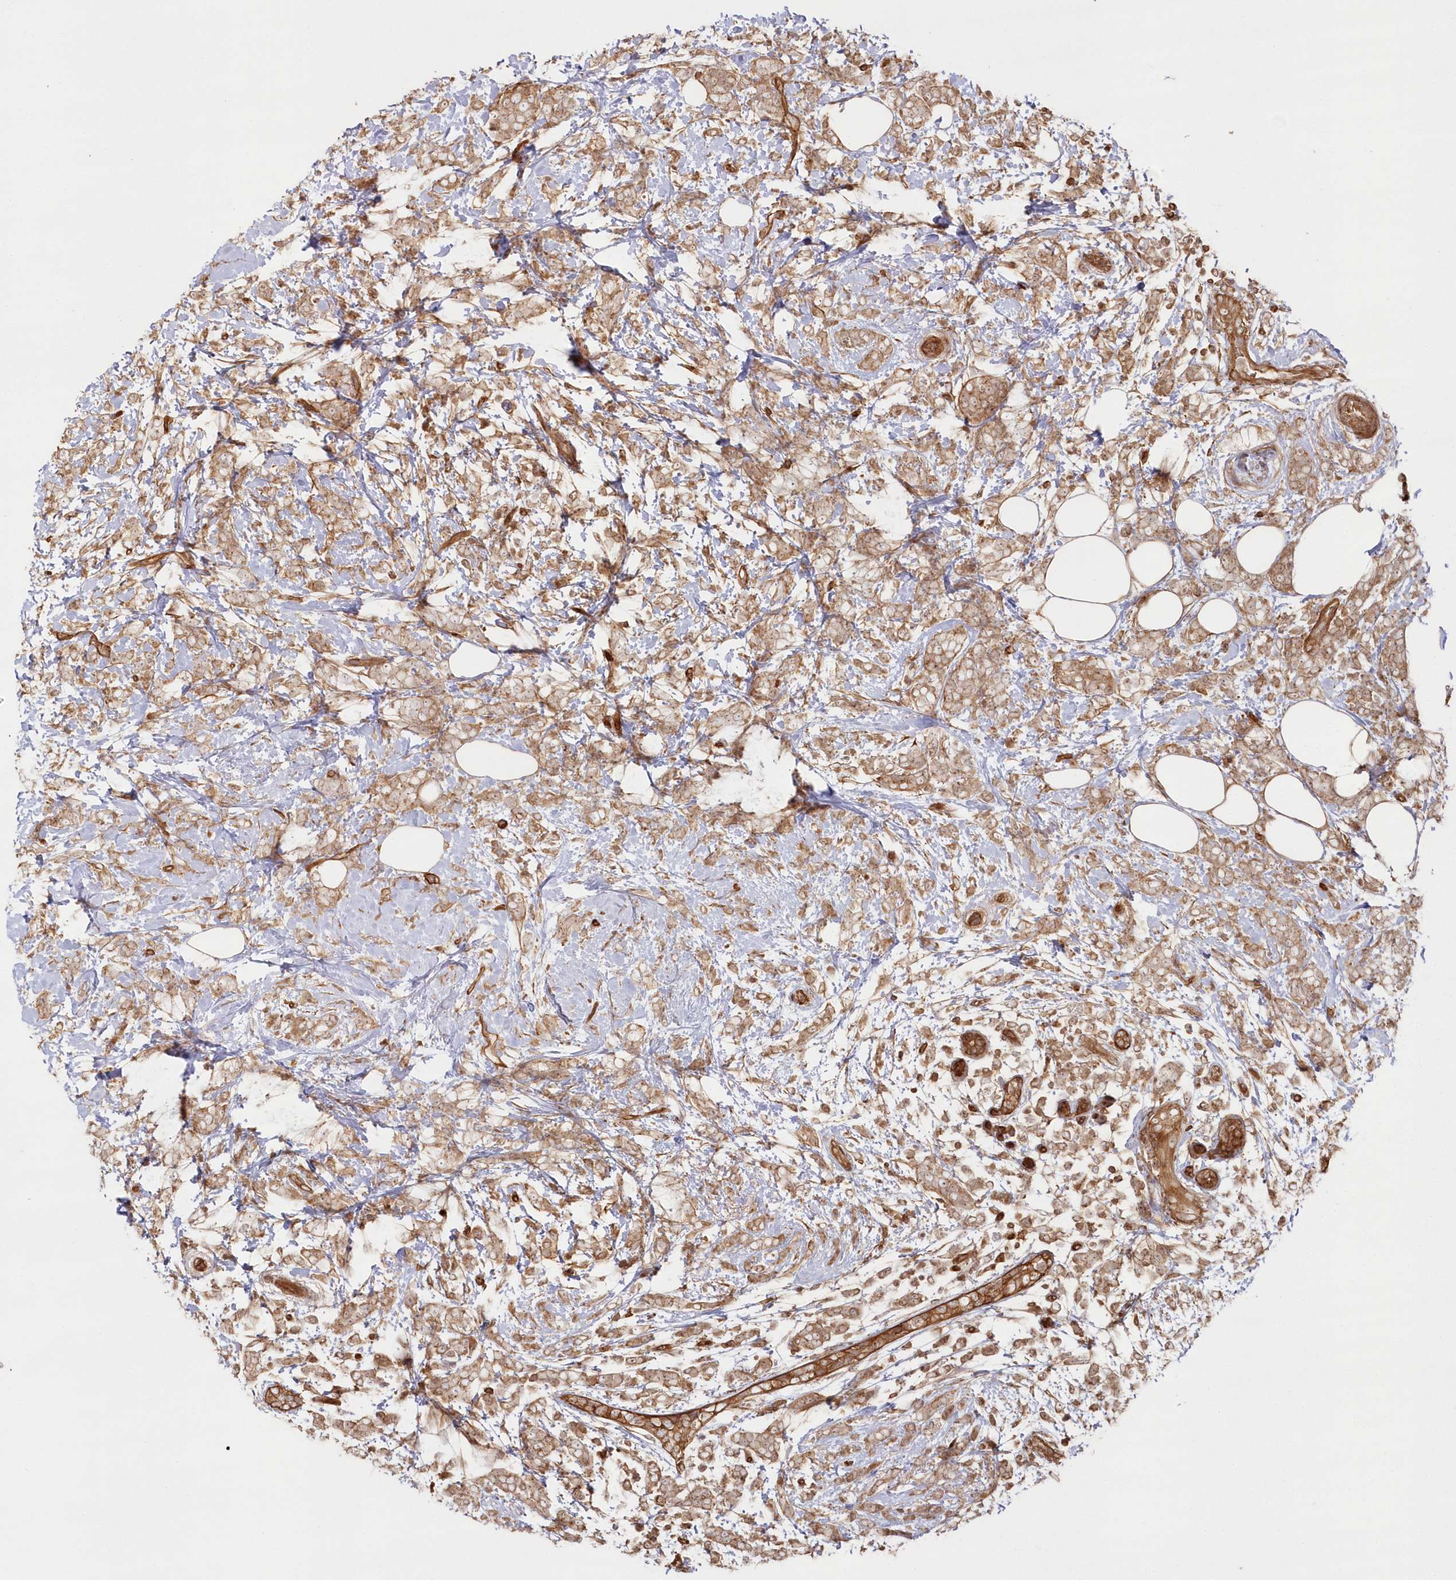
{"staining": {"intensity": "moderate", "quantity": ">75%", "location": "cytoplasmic/membranous"}, "tissue": "breast cancer", "cell_type": "Tumor cells", "image_type": "cancer", "snomed": [{"axis": "morphology", "description": "Lobular carcinoma"}, {"axis": "topography", "description": "Breast"}], "caption": "Immunohistochemistry of human breast lobular carcinoma shows medium levels of moderate cytoplasmic/membranous positivity in approximately >75% of tumor cells. (DAB (3,3'-diaminobenzidine) = brown stain, brightfield microscopy at high magnification).", "gene": "RGCC", "patient": {"sex": "female", "age": 58}}